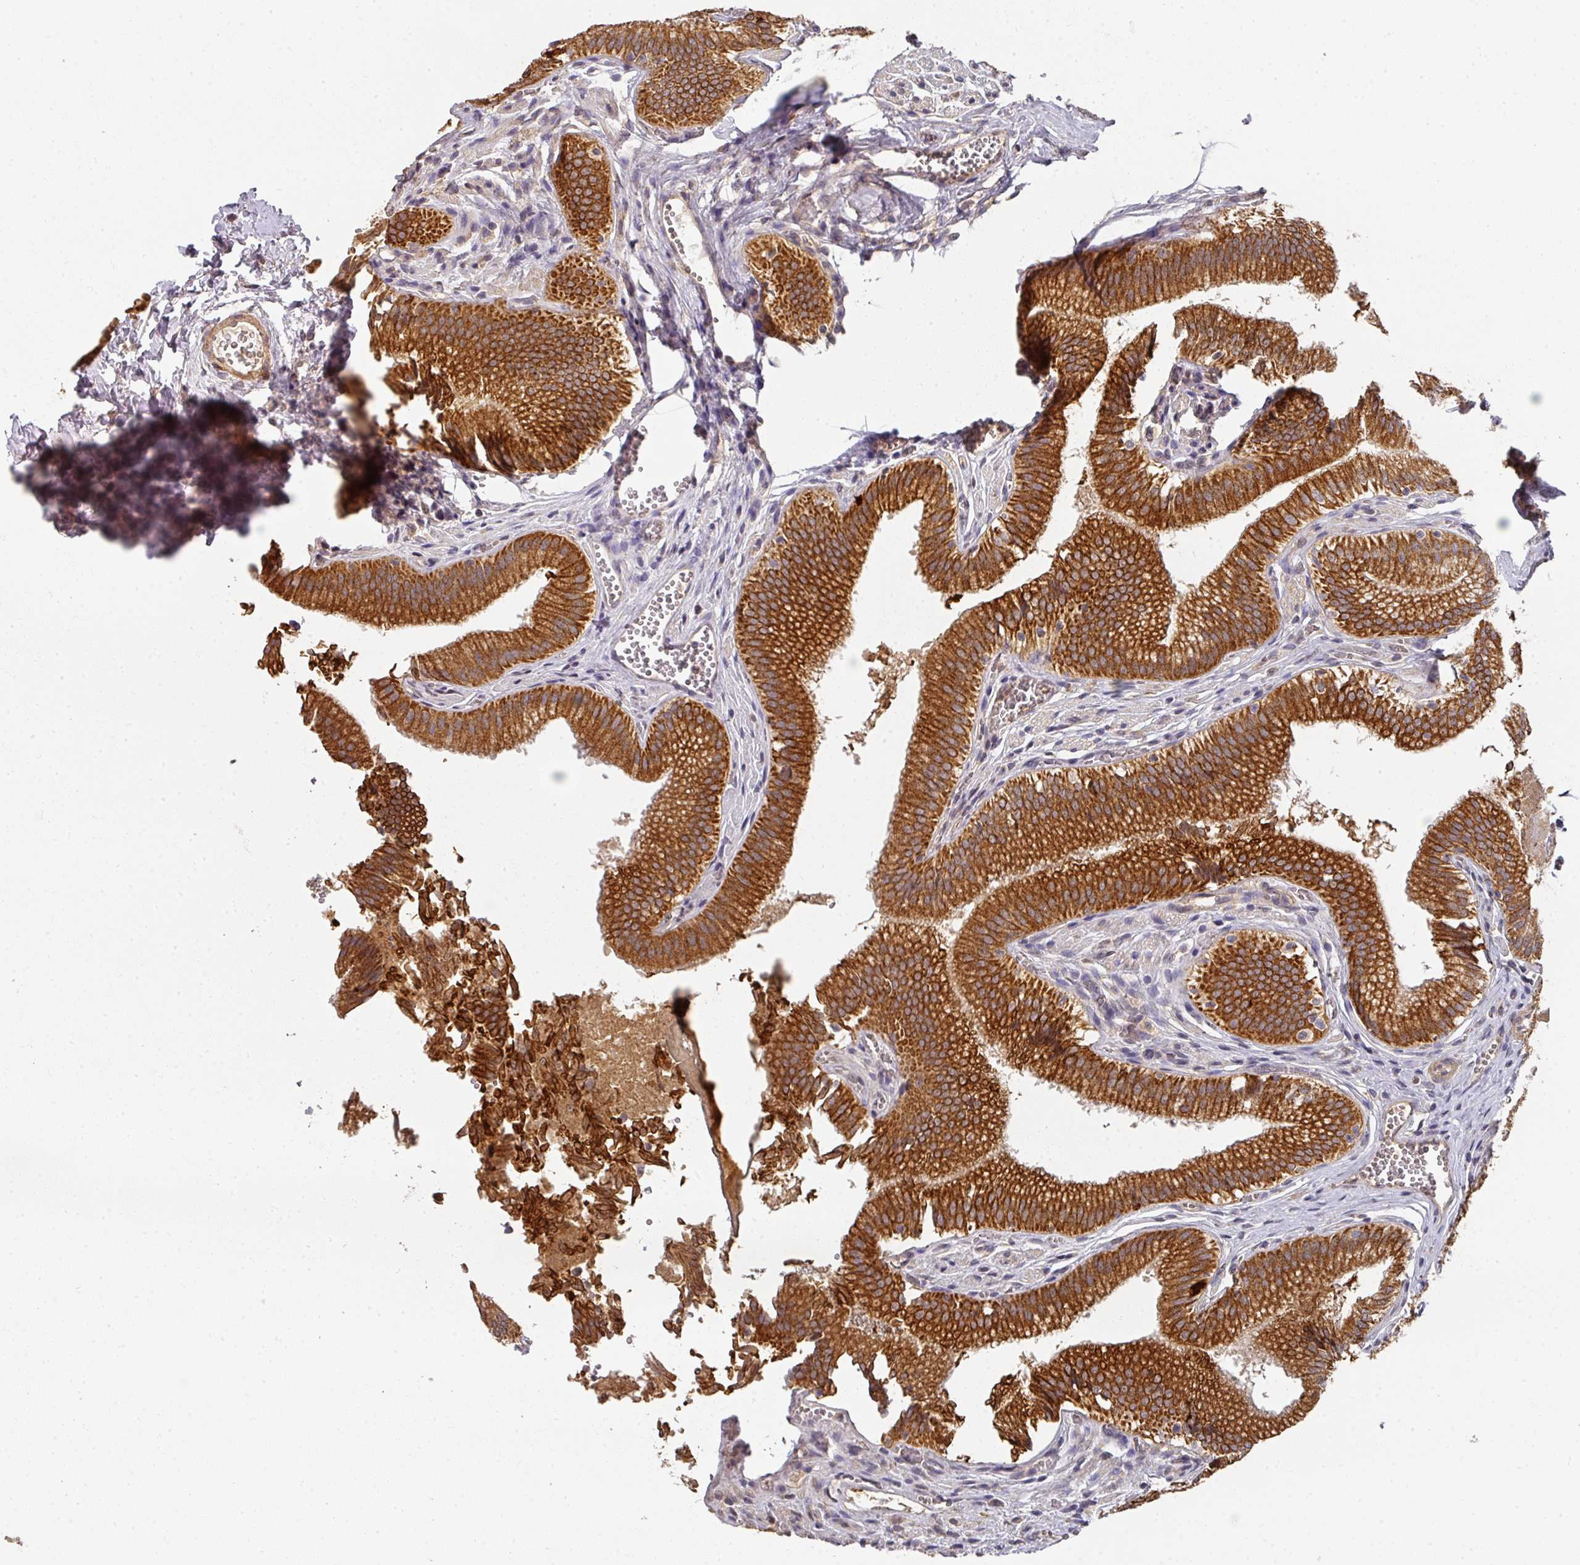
{"staining": {"intensity": "strong", "quantity": ">75%", "location": "cytoplasmic/membranous"}, "tissue": "gallbladder", "cell_type": "Glandular cells", "image_type": "normal", "snomed": [{"axis": "morphology", "description": "Normal tissue, NOS"}, {"axis": "topography", "description": "Gallbladder"}, {"axis": "topography", "description": "Peripheral nerve tissue"}], "caption": "Glandular cells exhibit high levels of strong cytoplasmic/membranous positivity in approximately >75% of cells in normal gallbladder.", "gene": "EXTL3", "patient": {"sex": "male", "age": 17}}